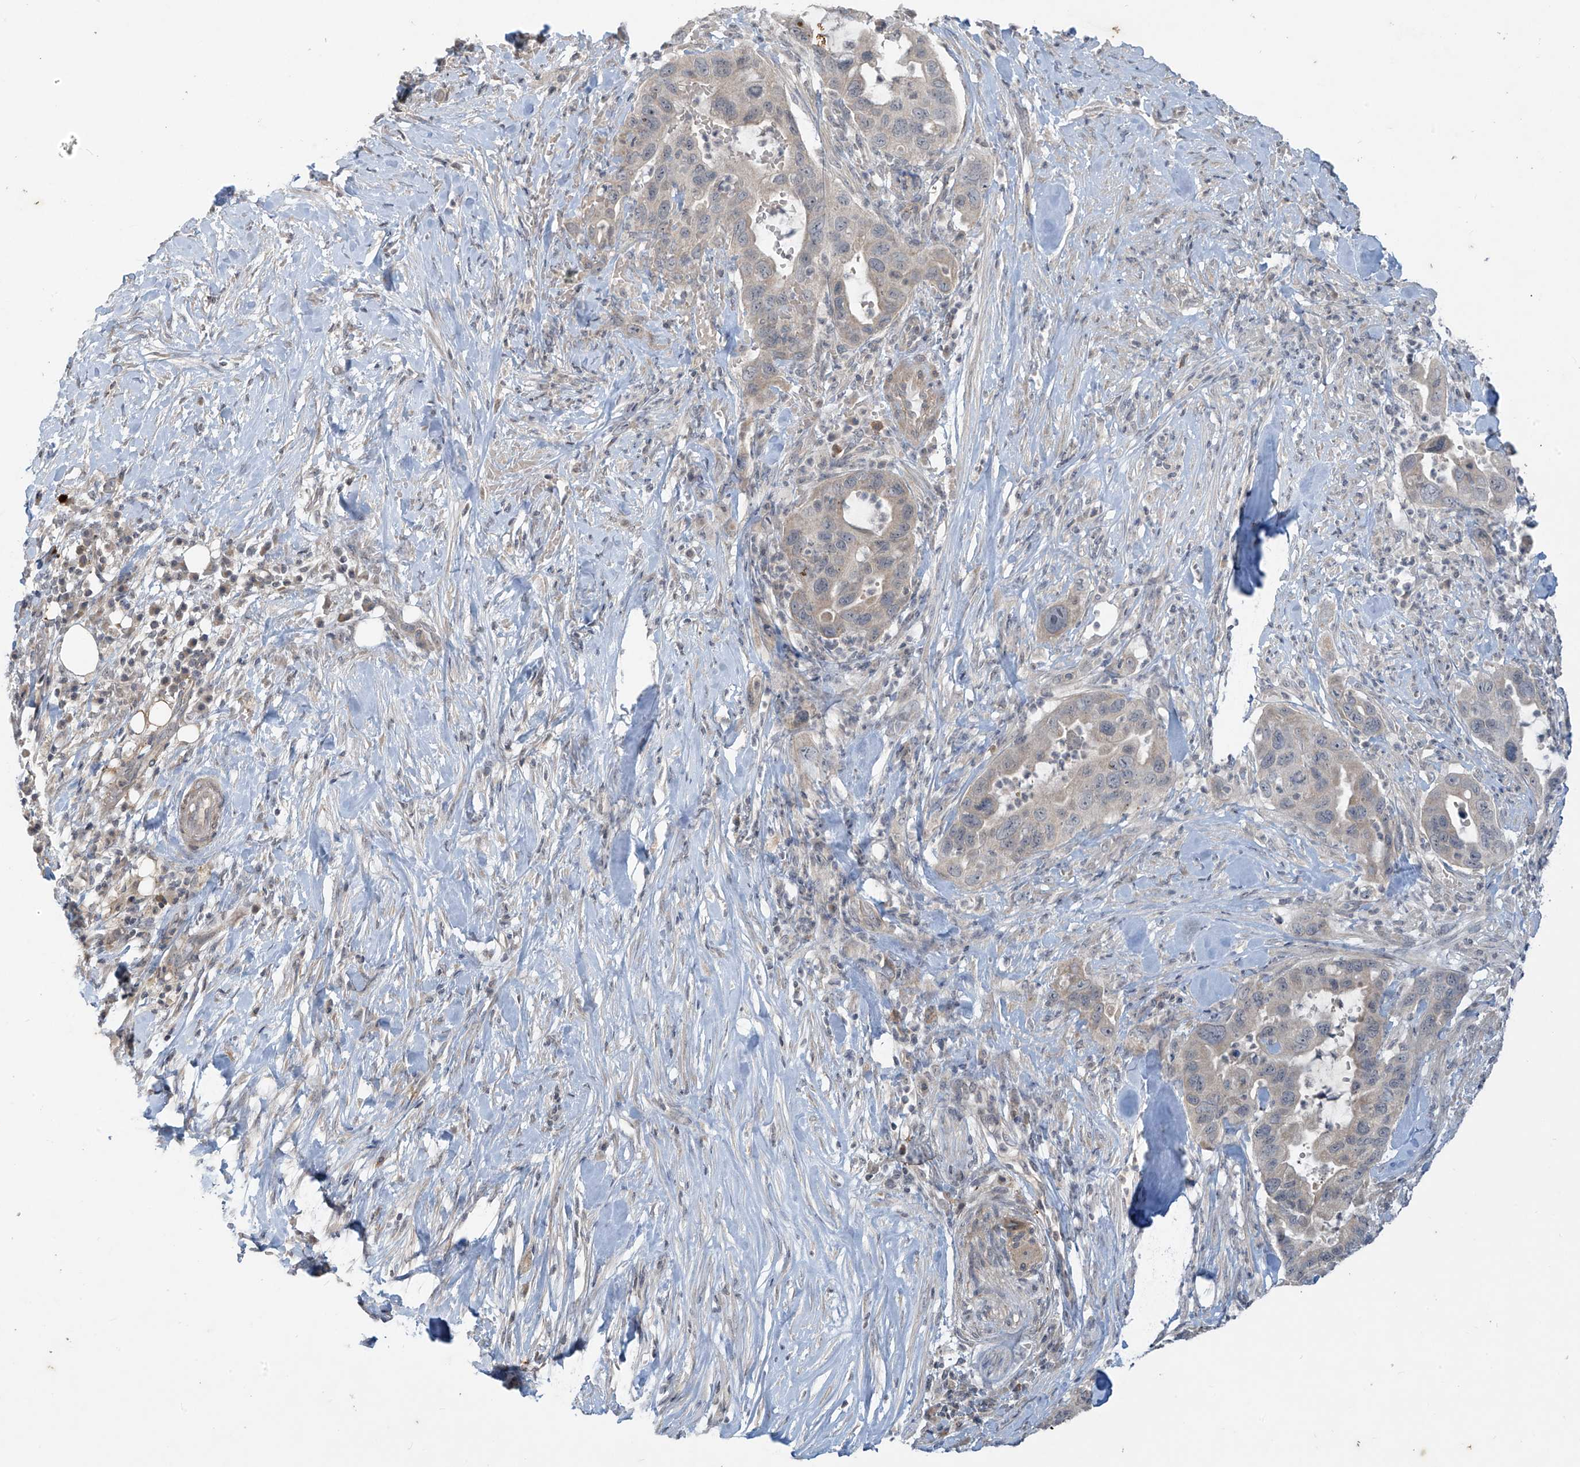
{"staining": {"intensity": "weak", "quantity": "<25%", "location": "cytoplasmic/membranous"}, "tissue": "pancreatic cancer", "cell_type": "Tumor cells", "image_type": "cancer", "snomed": [{"axis": "morphology", "description": "Adenocarcinoma, NOS"}, {"axis": "topography", "description": "Pancreas"}], "caption": "This is an IHC histopathology image of pancreatic adenocarcinoma. There is no expression in tumor cells.", "gene": "DGKQ", "patient": {"sex": "female", "age": 71}}